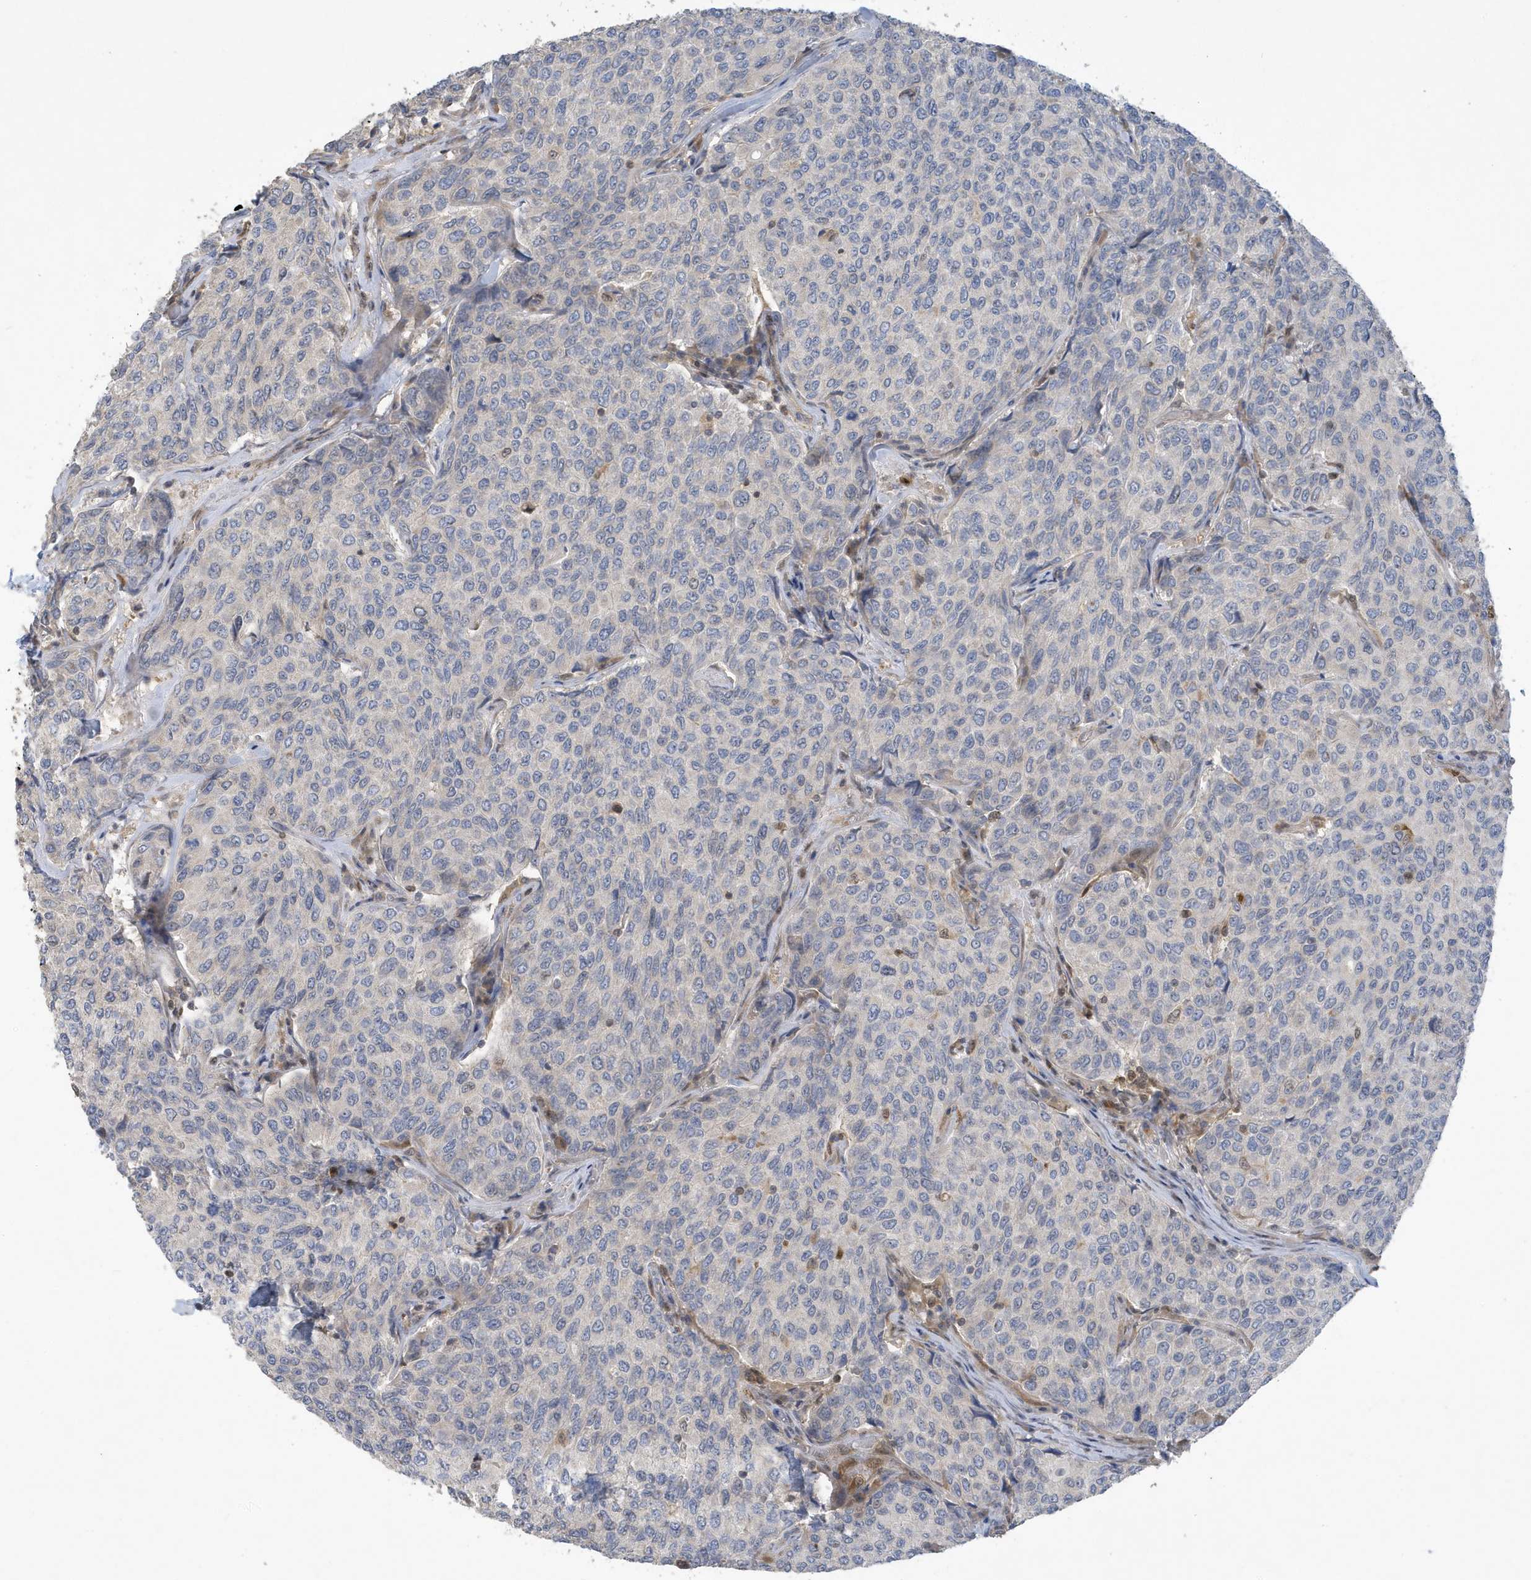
{"staining": {"intensity": "negative", "quantity": "none", "location": "none"}, "tissue": "breast cancer", "cell_type": "Tumor cells", "image_type": "cancer", "snomed": [{"axis": "morphology", "description": "Duct carcinoma"}, {"axis": "topography", "description": "Breast"}], "caption": "High power microscopy histopathology image of an immunohistochemistry histopathology image of breast cancer, revealing no significant positivity in tumor cells. (DAB IHC with hematoxylin counter stain).", "gene": "NCOA7", "patient": {"sex": "female", "age": 55}}